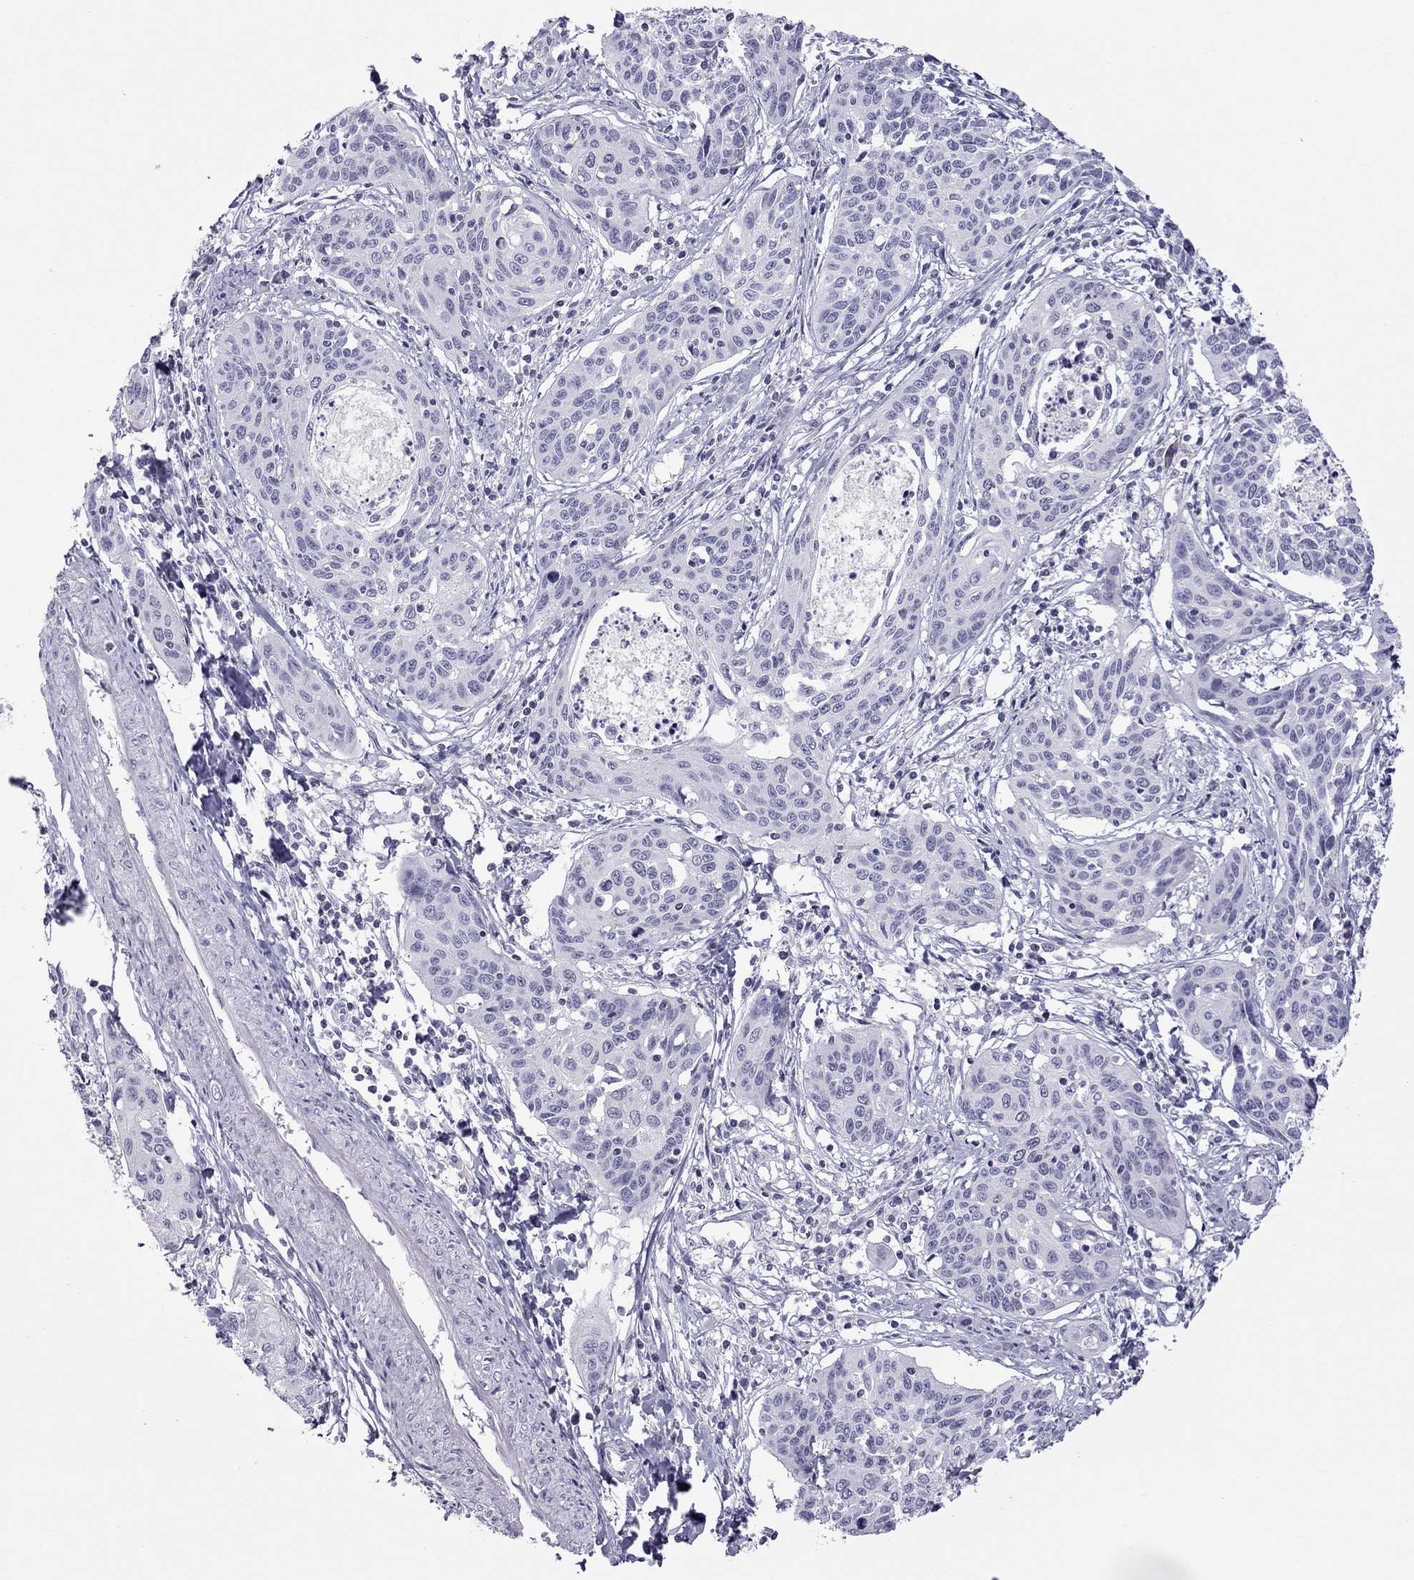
{"staining": {"intensity": "negative", "quantity": "none", "location": "none"}, "tissue": "cervical cancer", "cell_type": "Tumor cells", "image_type": "cancer", "snomed": [{"axis": "morphology", "description": "Squamous cell carcinoma, NOS"}, {"axis": "topography", "description": "Cervix"}], "caption": "DAB (3,3'-diaminobenzidine) immunohistochemical staining of human cervical cancer (squamous cell carcinoma) shows no significant positivity in tumor cells.", "gene": "TEX14", "patient": {"sex": "female", "age": 31}}